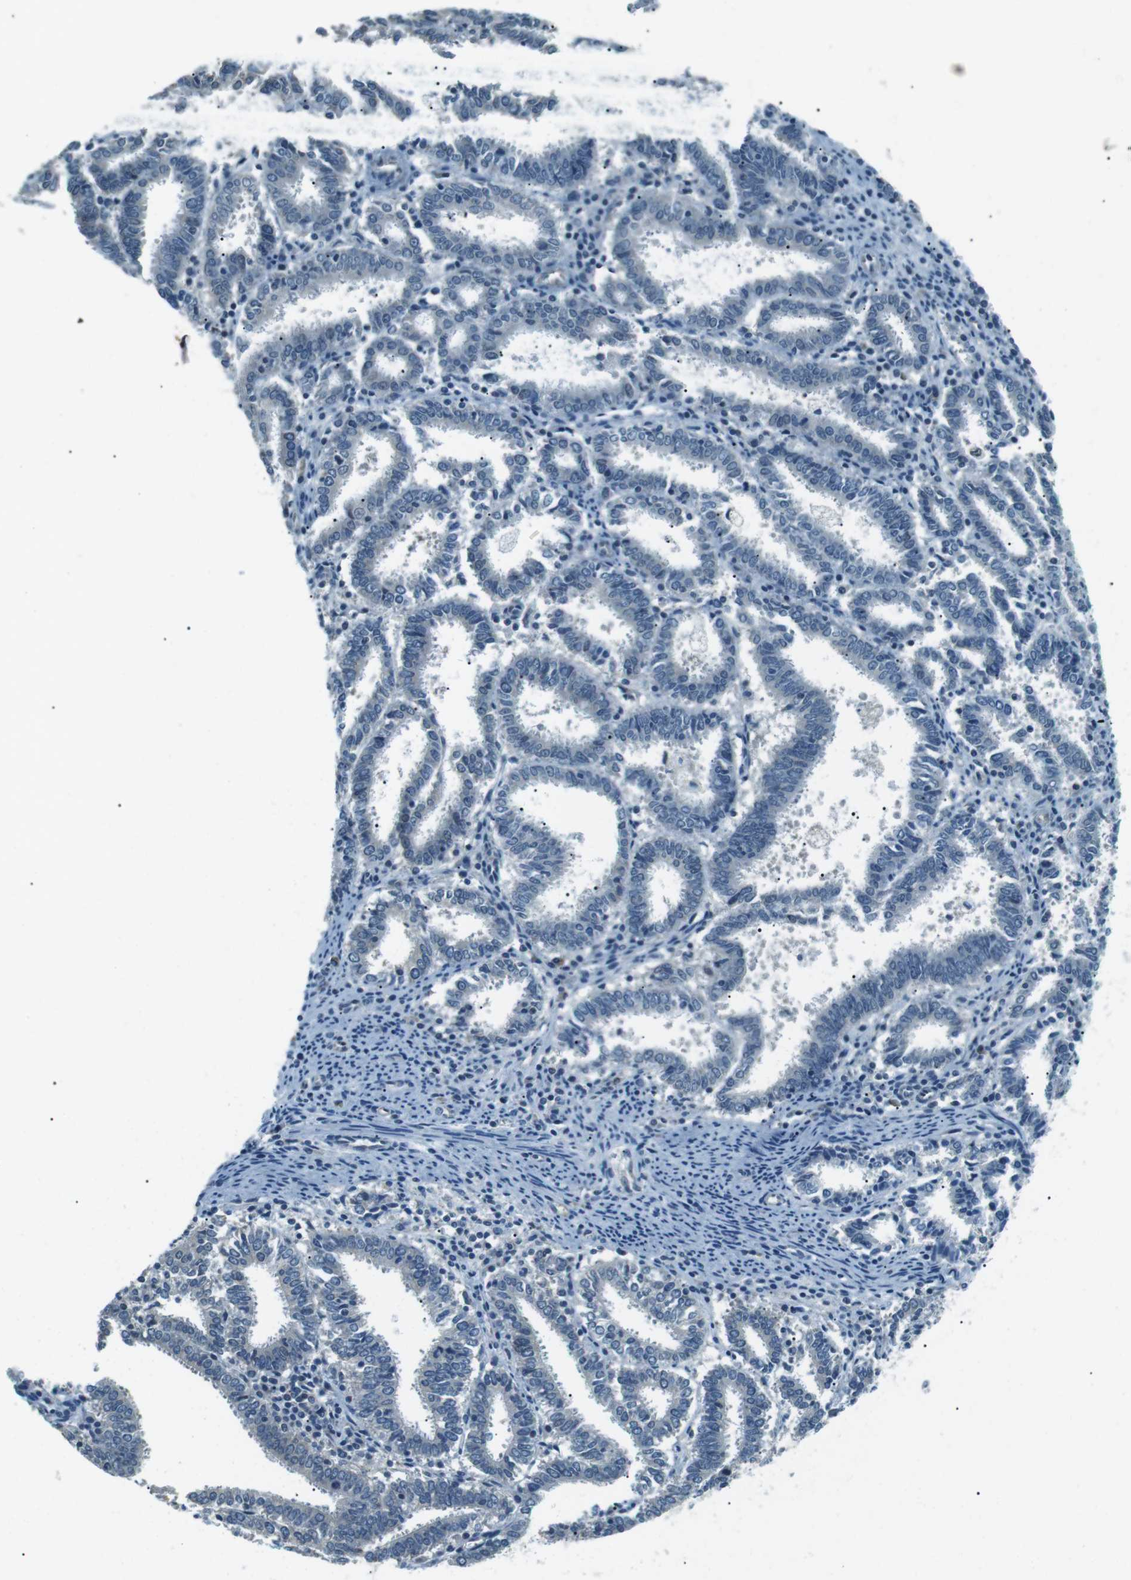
{"staining": {"intensity": "negative", "quantity": "none", "location": "none"}, "tissue": "endometrial cancer", "cell_type": "Tumor cells", "image_type": "cancer", "snomed": [{"axis": "morphology", "description": "Adenocarcinoma, NOS"}, {"axis": "topography", "description": "Uterus"}], "caption": "This is an IHC image of endometrial adenocarcinoma. There is no expression in tumor cells.", "gene": "SERPINB2", "patient": {"sex": "female", "age": 83}}